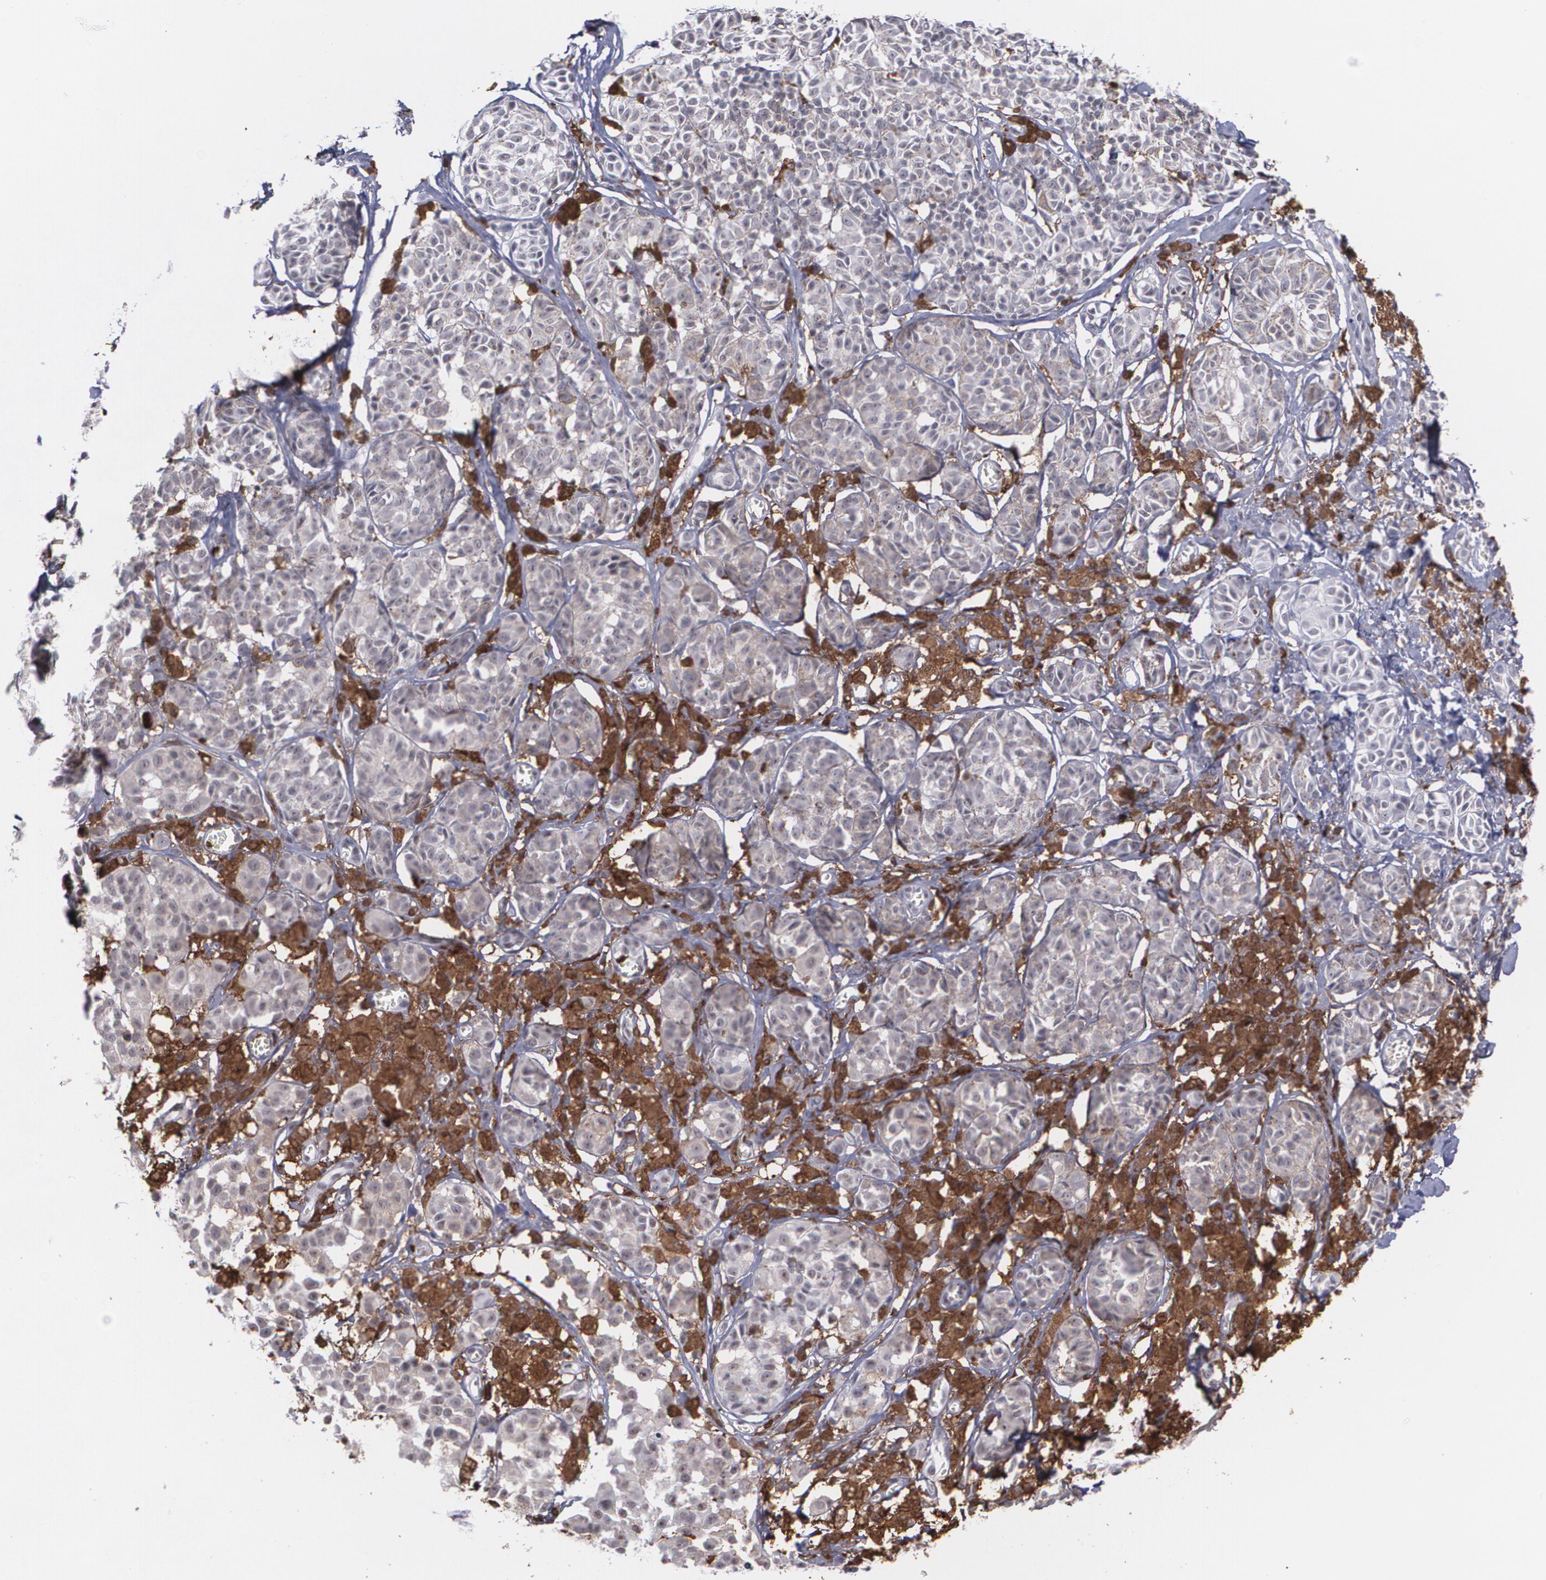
{"staining": {"intensity": "negative", "quantity": "none", "location": "none"}, "tissue": "melanoma", "cell_type": "Tumor cells", "image_type": "cancer", "snomed": [{"axis": "morphology", "description": "Malignant melanoma, NOS"}, {"axis": "topography", "description": "Skin"}], "caption": "Protein analysis of melanoma shows no significant positivity in tumor cells.", "gene": "NCF2", "patient": {"sex": "male", "age": 76}}